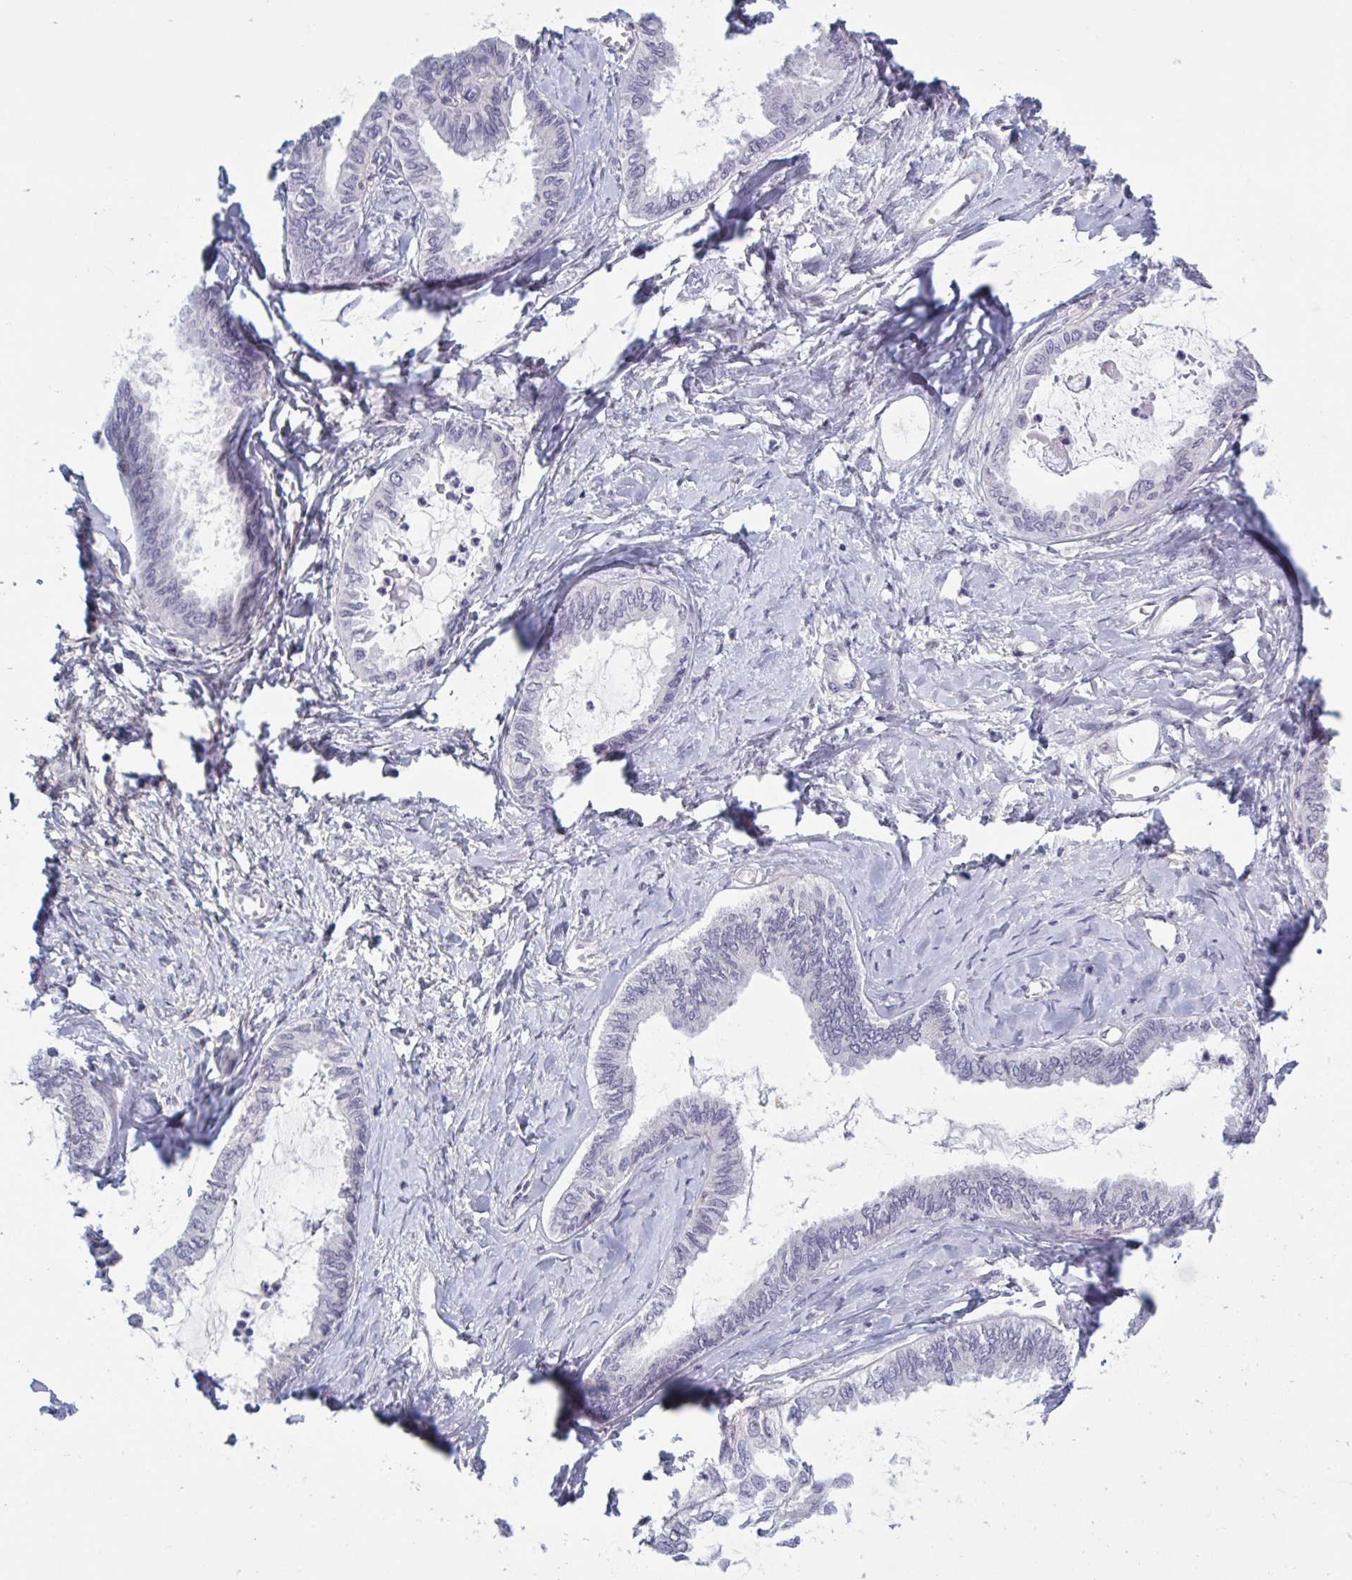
{"staining": {"intensity": "negative", "quantity": "none", "location": "none"}, "tissue": "ovarian cancer", "cell_type": "Tumor cells", "image_type": "cancer", "snomed": [{"axis": "morphology", "description": "Carcinoma, endometroid"}, {"axis": "topography", "description": "Ovary"}], "caption": "There is no significant positivity in tumor cells of ovarian cancer (endometroid carcinoma).", "gene": "TCEAL8", "patient": {"sex": "female", "age": 70}}